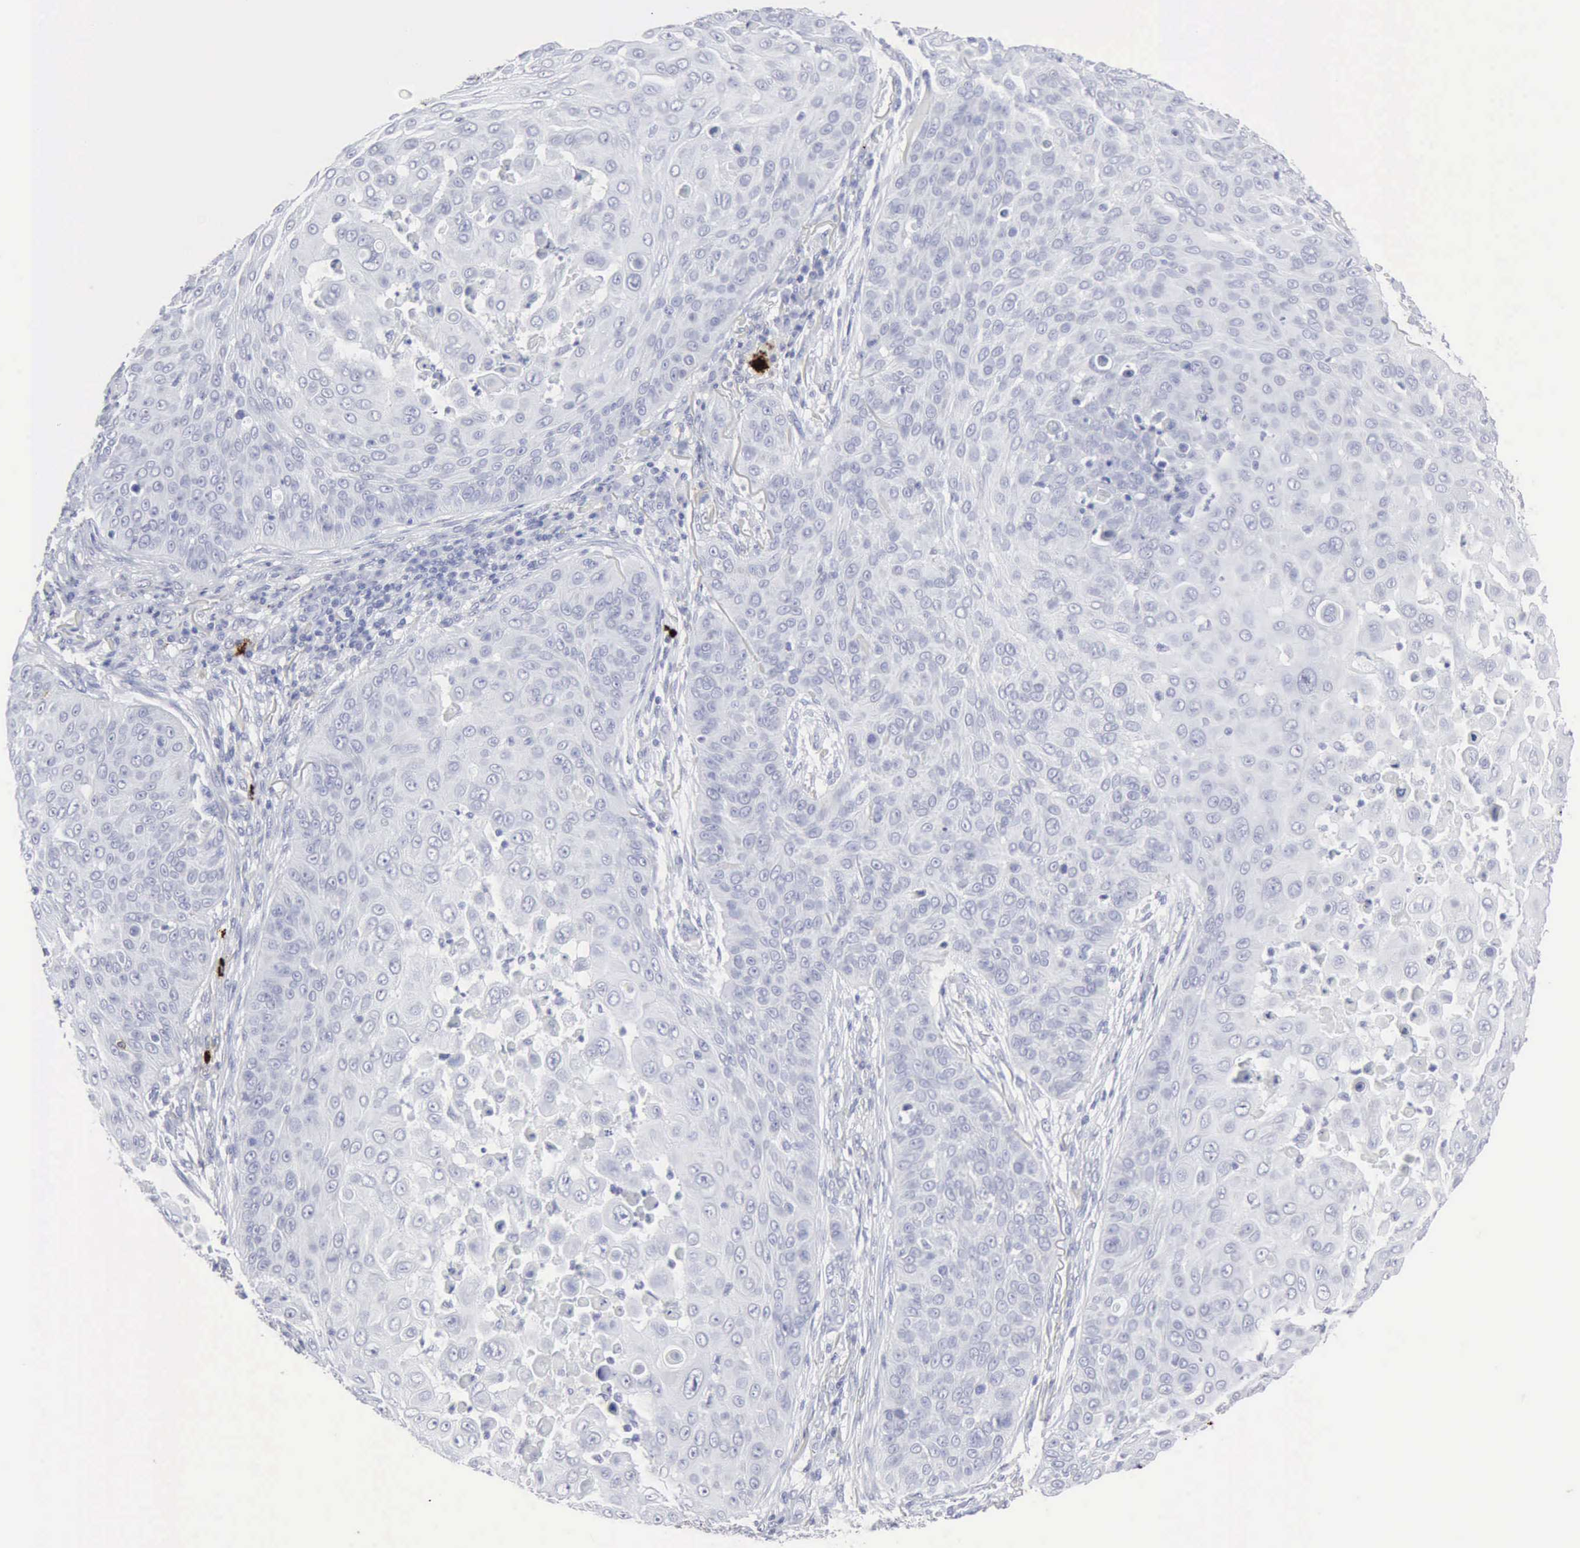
{"staining": {"intensity": "negative", "quantity": "none", "location": "none"}, "tissue": "skin cancer", "cell_type": "Tumor cells", "image_type": "cancer", "snomed": [{"axis": "morphology", "description": "Squamous cell carcinoma, NOS"}, {"axis": "topography", "description": "Skin"}], "caption": "This photomicrograph is of skin squamous cell carcinoma stained with IHC to label a protein in brown with the nuclei are counter-stained blue. There is no positivity in tumor cells. The staining was performed using DAB (3,3'-diaminobenzidine) to visualize the protein expression in brown, while the nuclei were stained in blue with hematoxylin (Magnification: 20x).", "gene": "CMA1", "patient": {"sex": "male", "age": 82}}